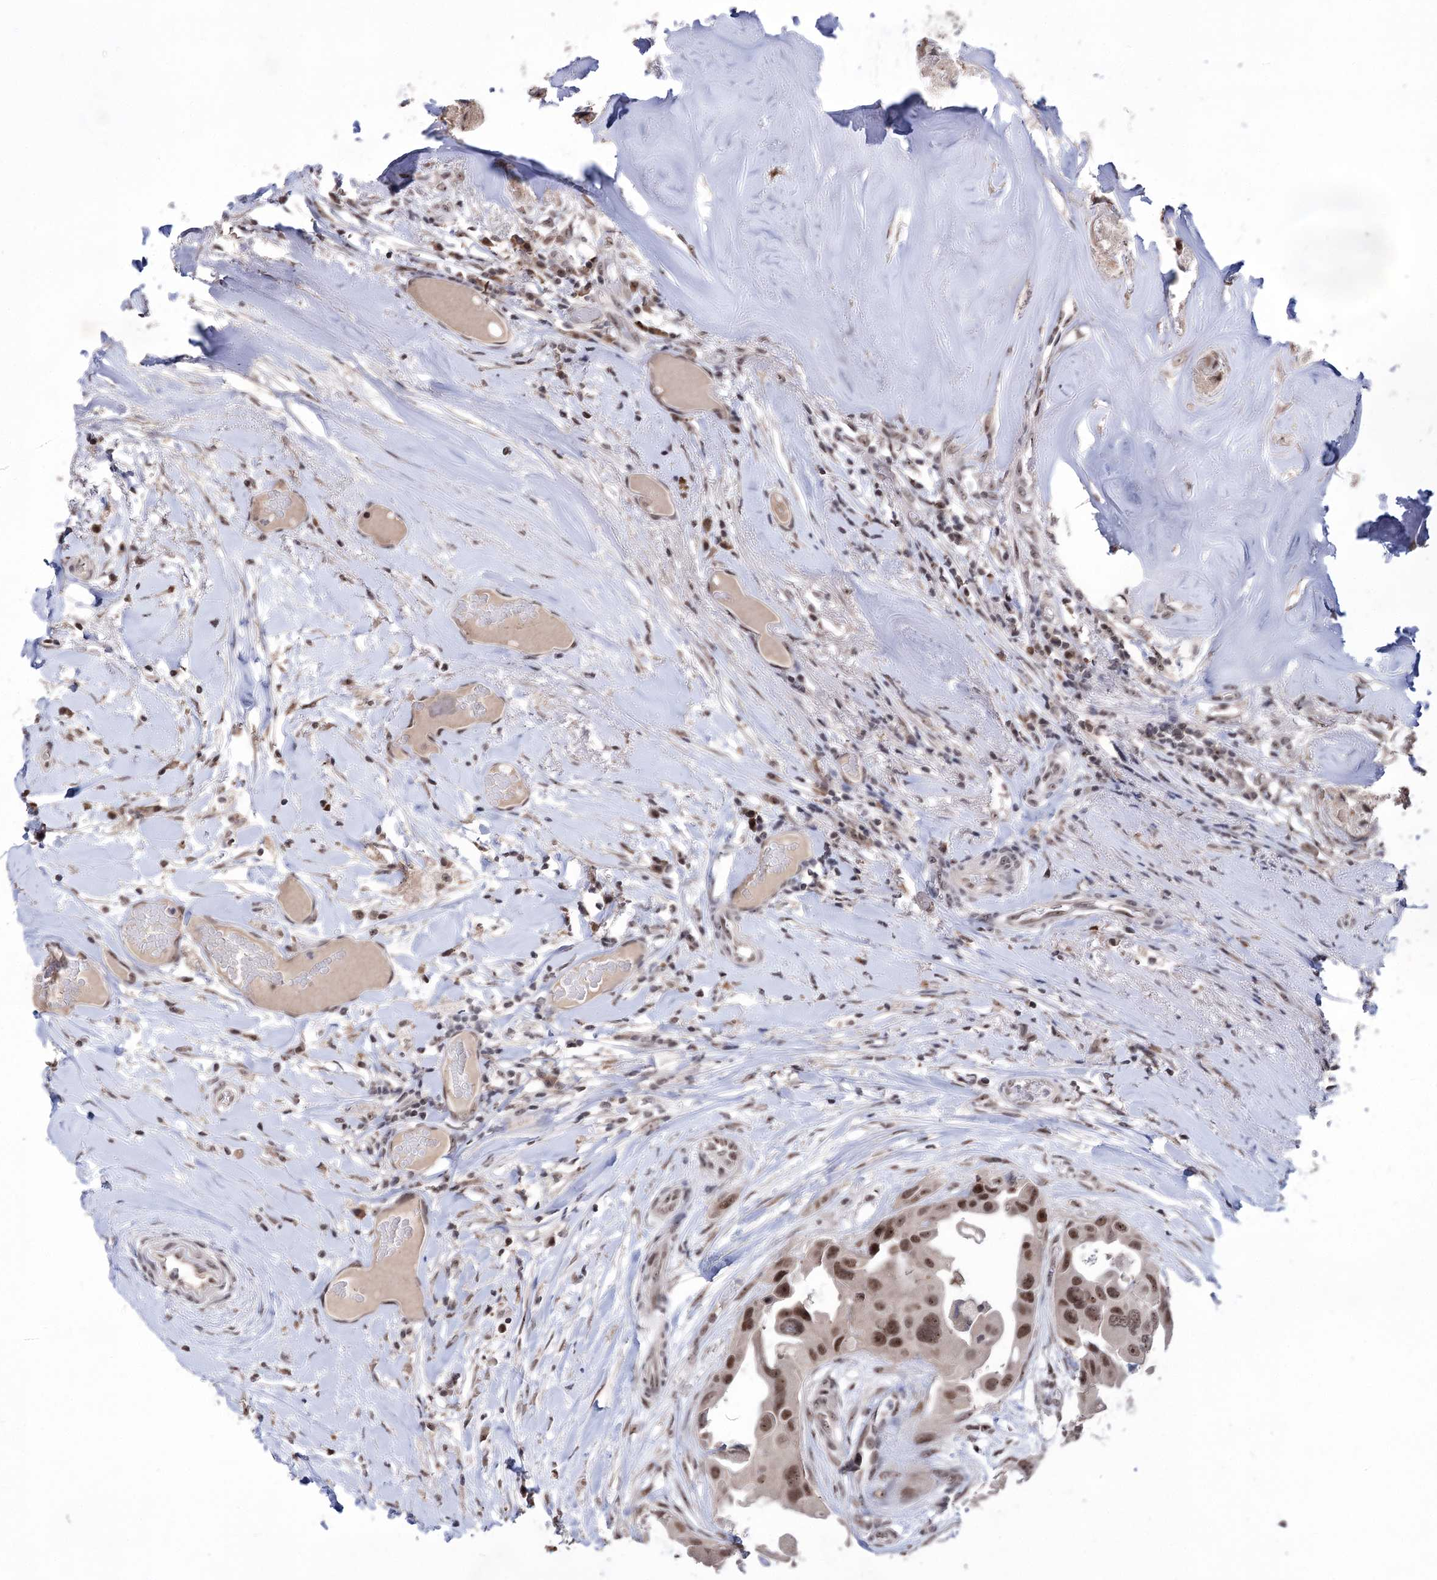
{"staining": {"intensity": "moderate", "quantity": ">75%", "location": "nuclear"}, "tissue": "head and neck cancer", "cell_type": "Tumor cells", "image_type": "cancer", "snomed": [{"axis": "morphology", "description": "Adenocarcinoma, NOS"}, {"axis": "morphology", "description": "Adenocarcinoma, metastatic, NOS"}, {"axis": "topography", "description": "Head-Neck"}], "caption": "This photomicrograph demonstrates adenocarcinoma (head and neck) stained with immunohistochemistry (IHC) to label a protein in brown. The nuclear of tumor cells show moderate positivity for the protein. Nuclei are counter-stained blue.", "gene": "VGLL4", "patient": {"sex": "male", "age": 75}}